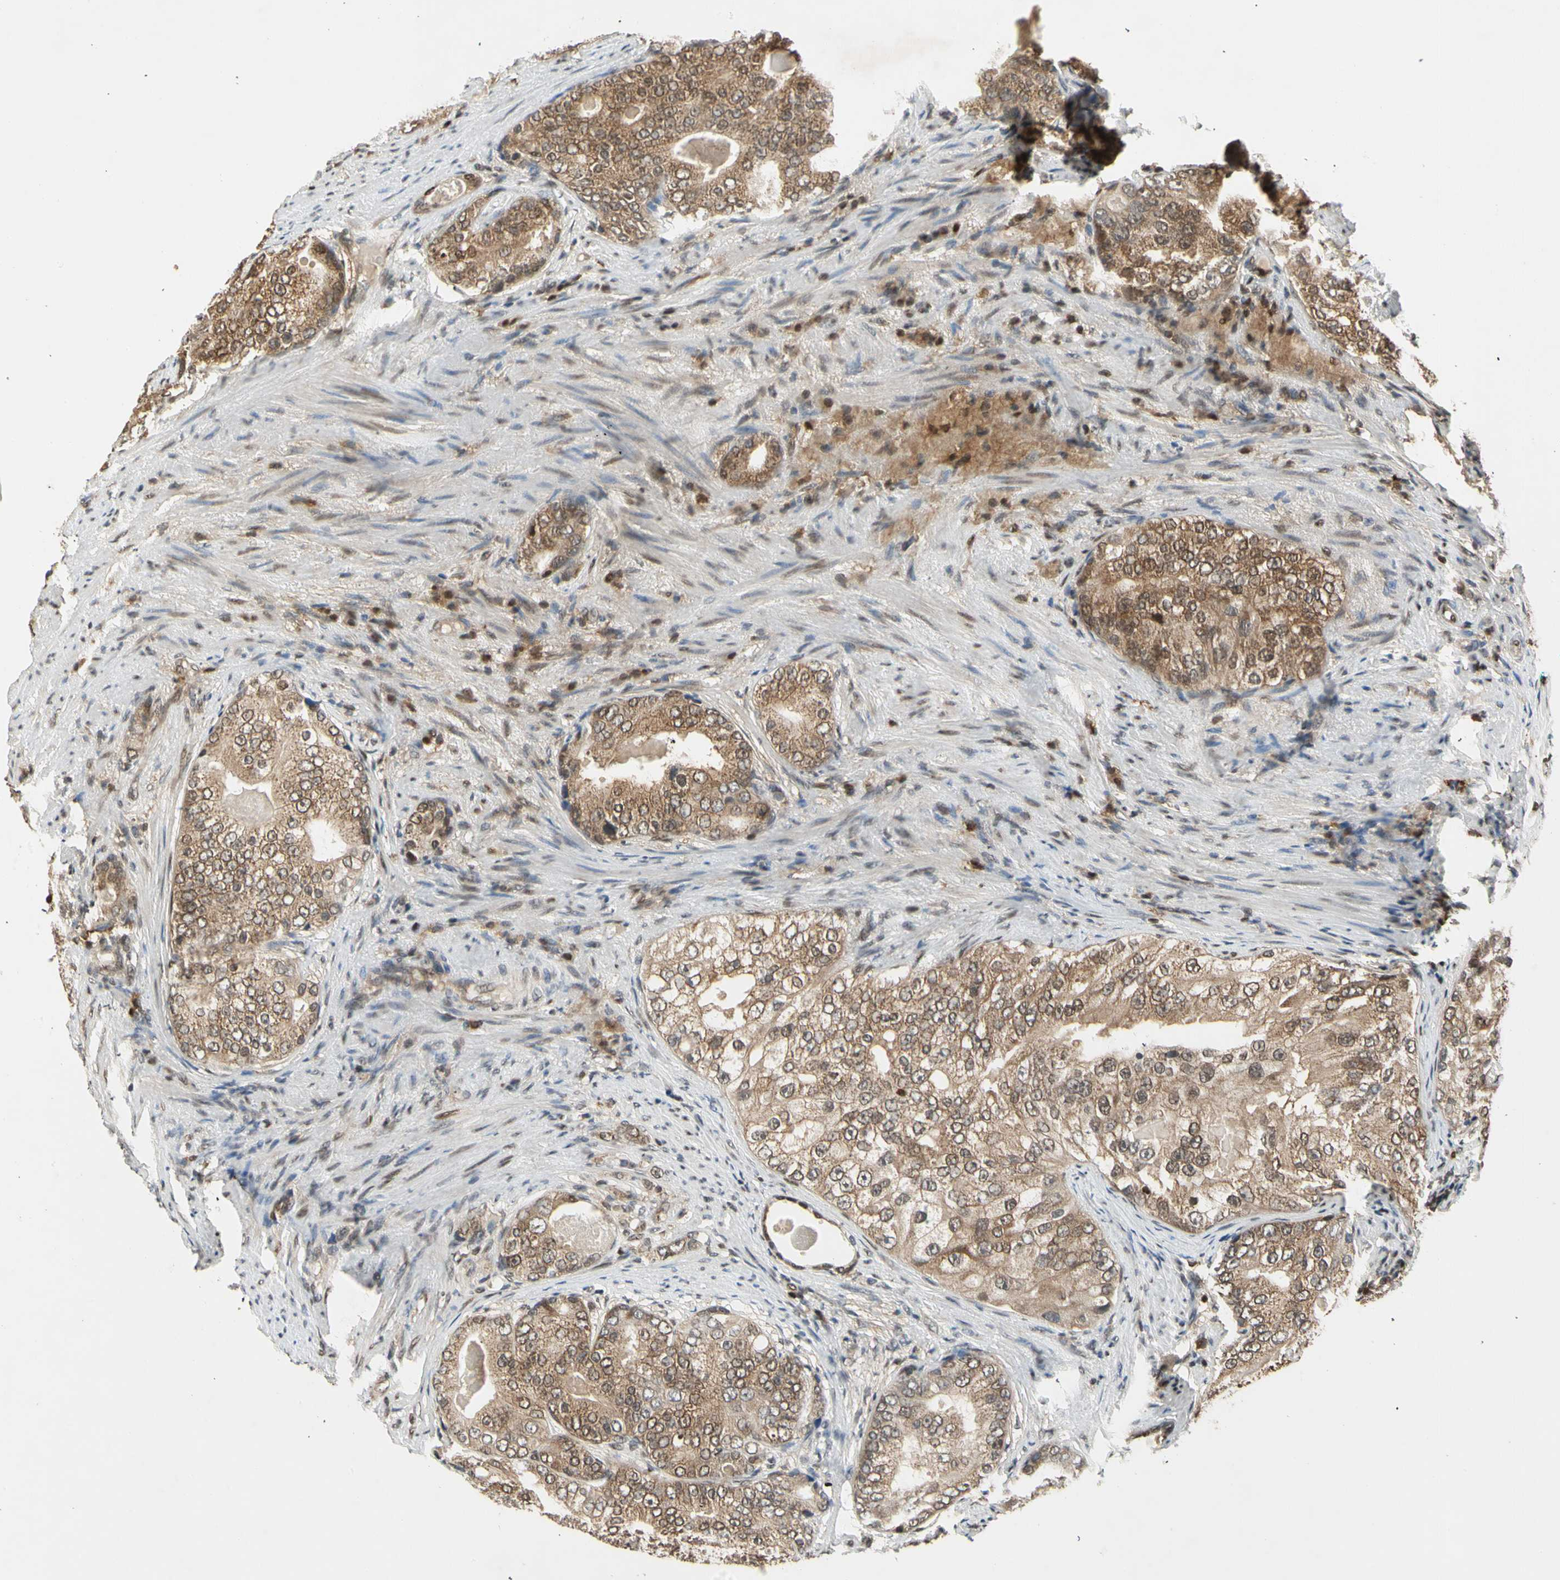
{"staining": {"intensity": "weak", "quantity": ">75%", "location": "cytoplasmic/membranous"}, "tissue": "prostate cancer", "cell_type": "Tumor cells", "image_type": "cancer", "snomed": [{"axis": "morphology", "description": "Adenocarcinoma, High grade"}, {"axis": "topography", "description": "Prostate"}], "caption": "Prostate adenocarcinoma (high-grade) stained for a protein (brown) demonstrates weak cytoplasmic/membranous positive staining in approximately >75% of tumor cells.", "gene": "GSR", "patient": {"sex": "male", "age": 66}}